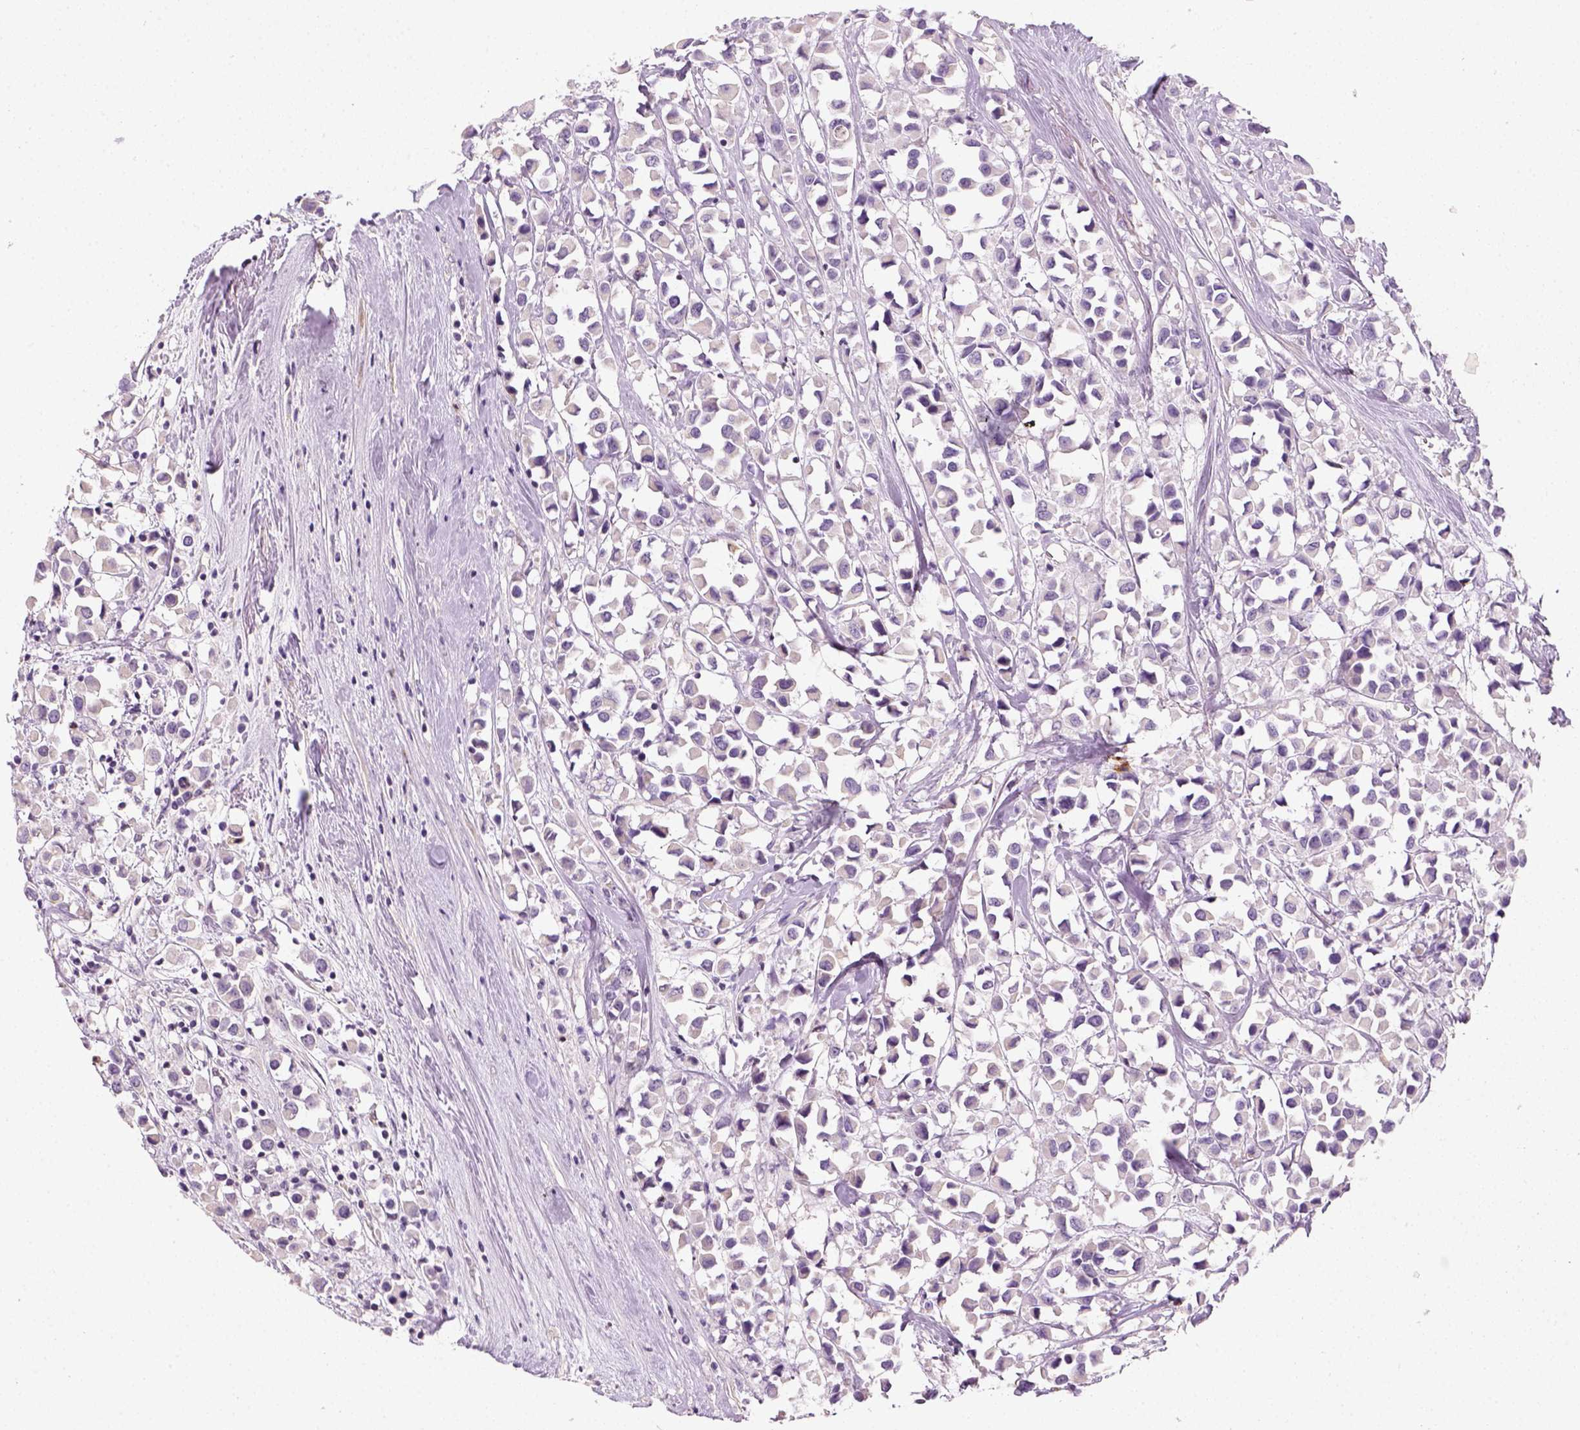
{"staining": {"intensity": "negative", "quantity": "none", "location": "none"}, "tissue": "breast cancer", "cell_type": "Tumor cells", "image_type": "cancer", "snomed": [{"axis": "morphology", "description": "Duct carcinoma"}, {"axis": "topography", "description": "Breast"}], "caption": "IHC of human breast cancer (intraductal carcinoma) demonstrates no staining in tumor cells. The staining is performed using DAB (3,3'-diaminobenzidine) brown chromogen with nuclei counter-stained in using hematoxylin.", "gene": "NUDT6", "patient": {"sex": "female", "age": 61}}